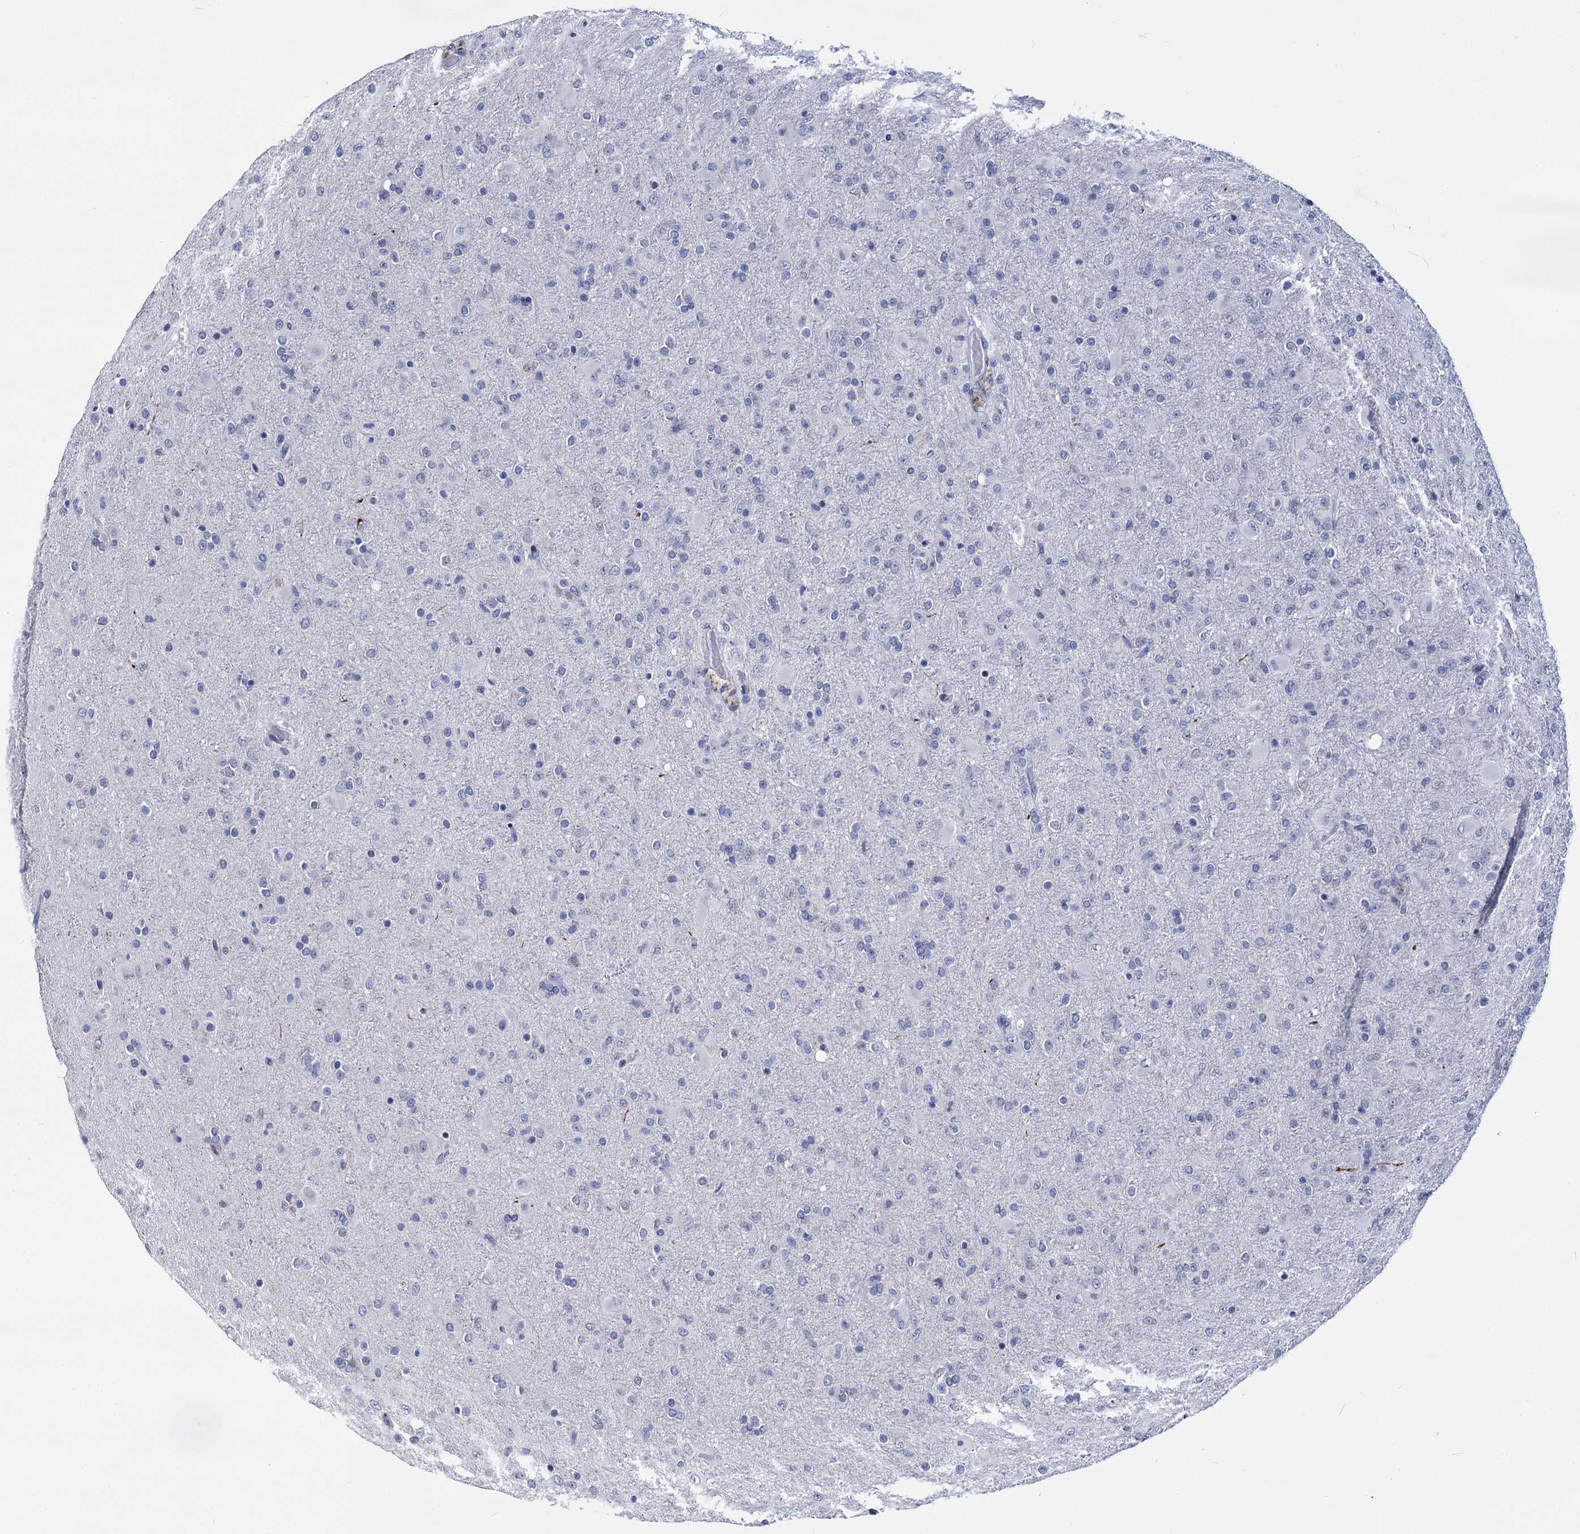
{"staining": {"intensity": "negative", "quantity": "none", "location": "none"}, "tissue": "glioma", "cell_type": "Tumor cells", "image_type": "cancer", "snomed": [{"axis": "morphology", "description": "Glioma, malignant, Low grade"}, {"axis": "topography", "description": "Brain"}], "caption": "This is an IHC micrograph of human malignant glioma (low-grade). There is no expression in tumor cells.", "gene": "MAGEA4", "patient": {"sex": "male", "age": 65}}